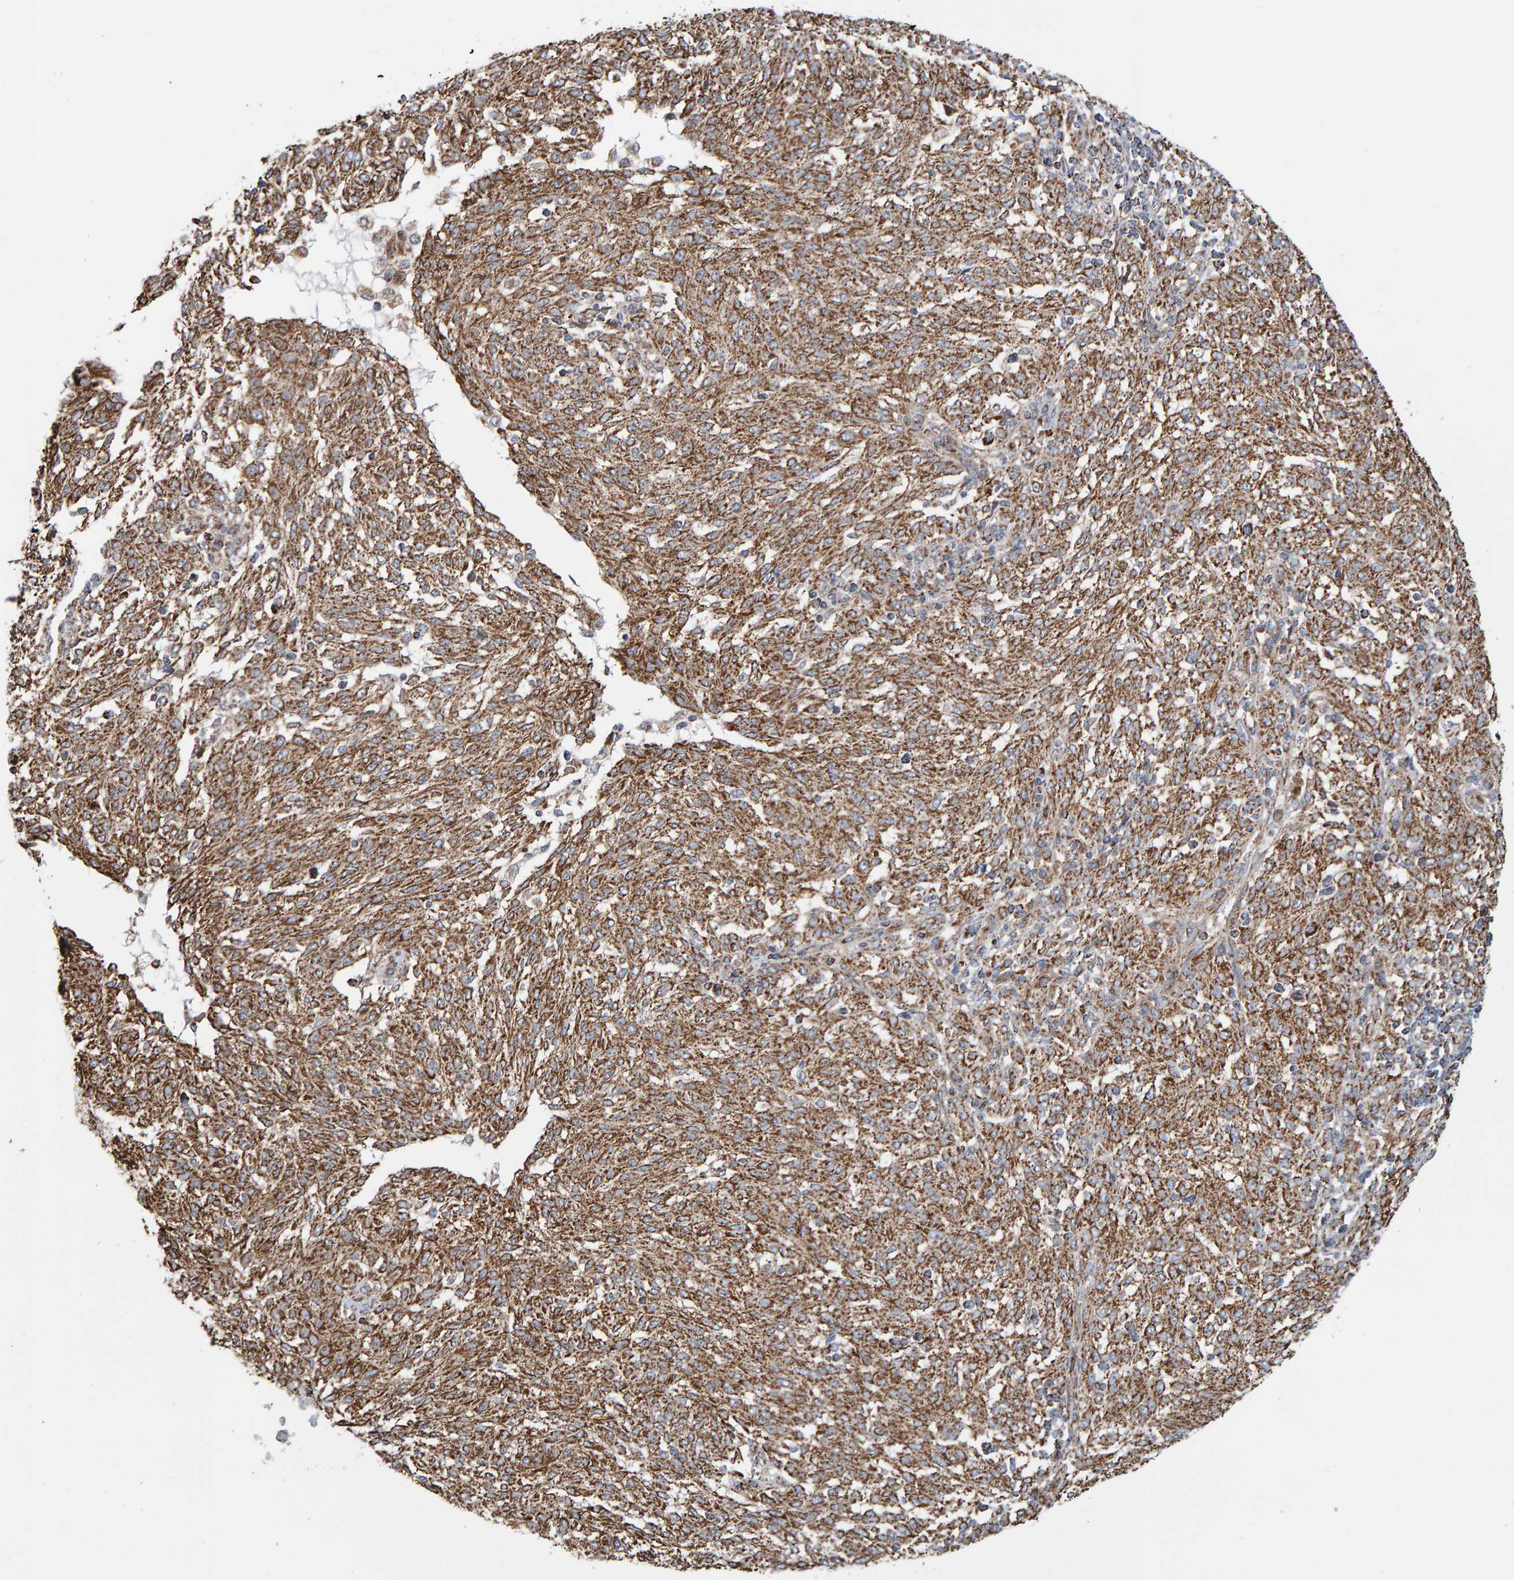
{"staining": {"intensity": "moderate", "quantity": ">75%", "location": "cytoplasmic/membranous"}, "tissue": "melanoma", "cell_type": "Tumor cells", "image_type": "cancer", "snomed": [{"axis": "morphology", "description": "Malignant melanoma, NOS"}, {"axis": "topography", "description": "Skin"}], "caption": "A high-resolution histopathology image shows immunohistochemistry staining of malignant melanoma, which reveals moderate cytoplasmic/membranous positivity in approximately >75% of tumor cells.", "gene": "MRPL45", "patient": {"sex": "female", "age": 72}}